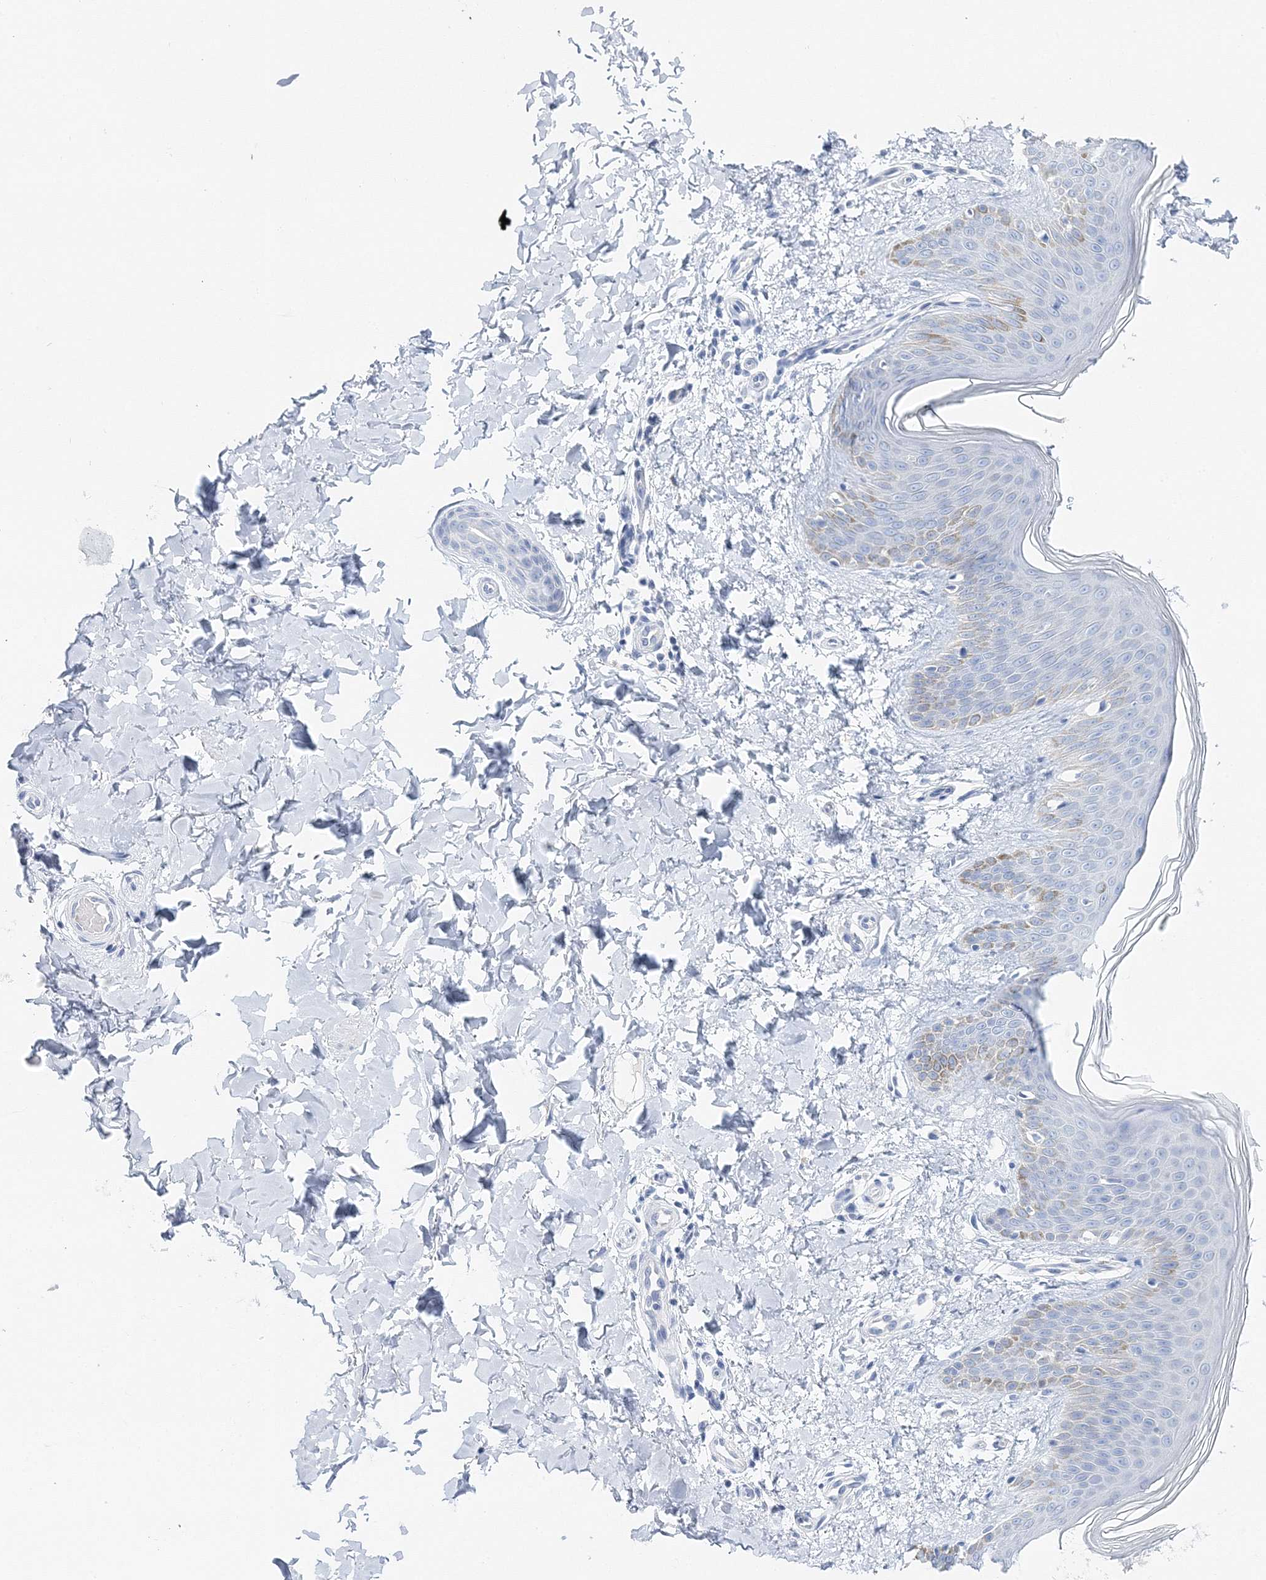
{"staining": {"intensity": "negative", "quantity": "none", "location": "none"}, "tissue": "skin", "cell_type": "Fibroblasts", "image_type": "normal", "snomed": [{"axis": "morphology", "description": "Normal tissue, NOS"}, {"axis": "topography", "description": "Skin"}], "caption": "Skin was stained to show a protein in brown. There is no significant expression in fibroblasts.", "gene": "MYOZ2", "patient": {"sex": "male", "age": 36}}